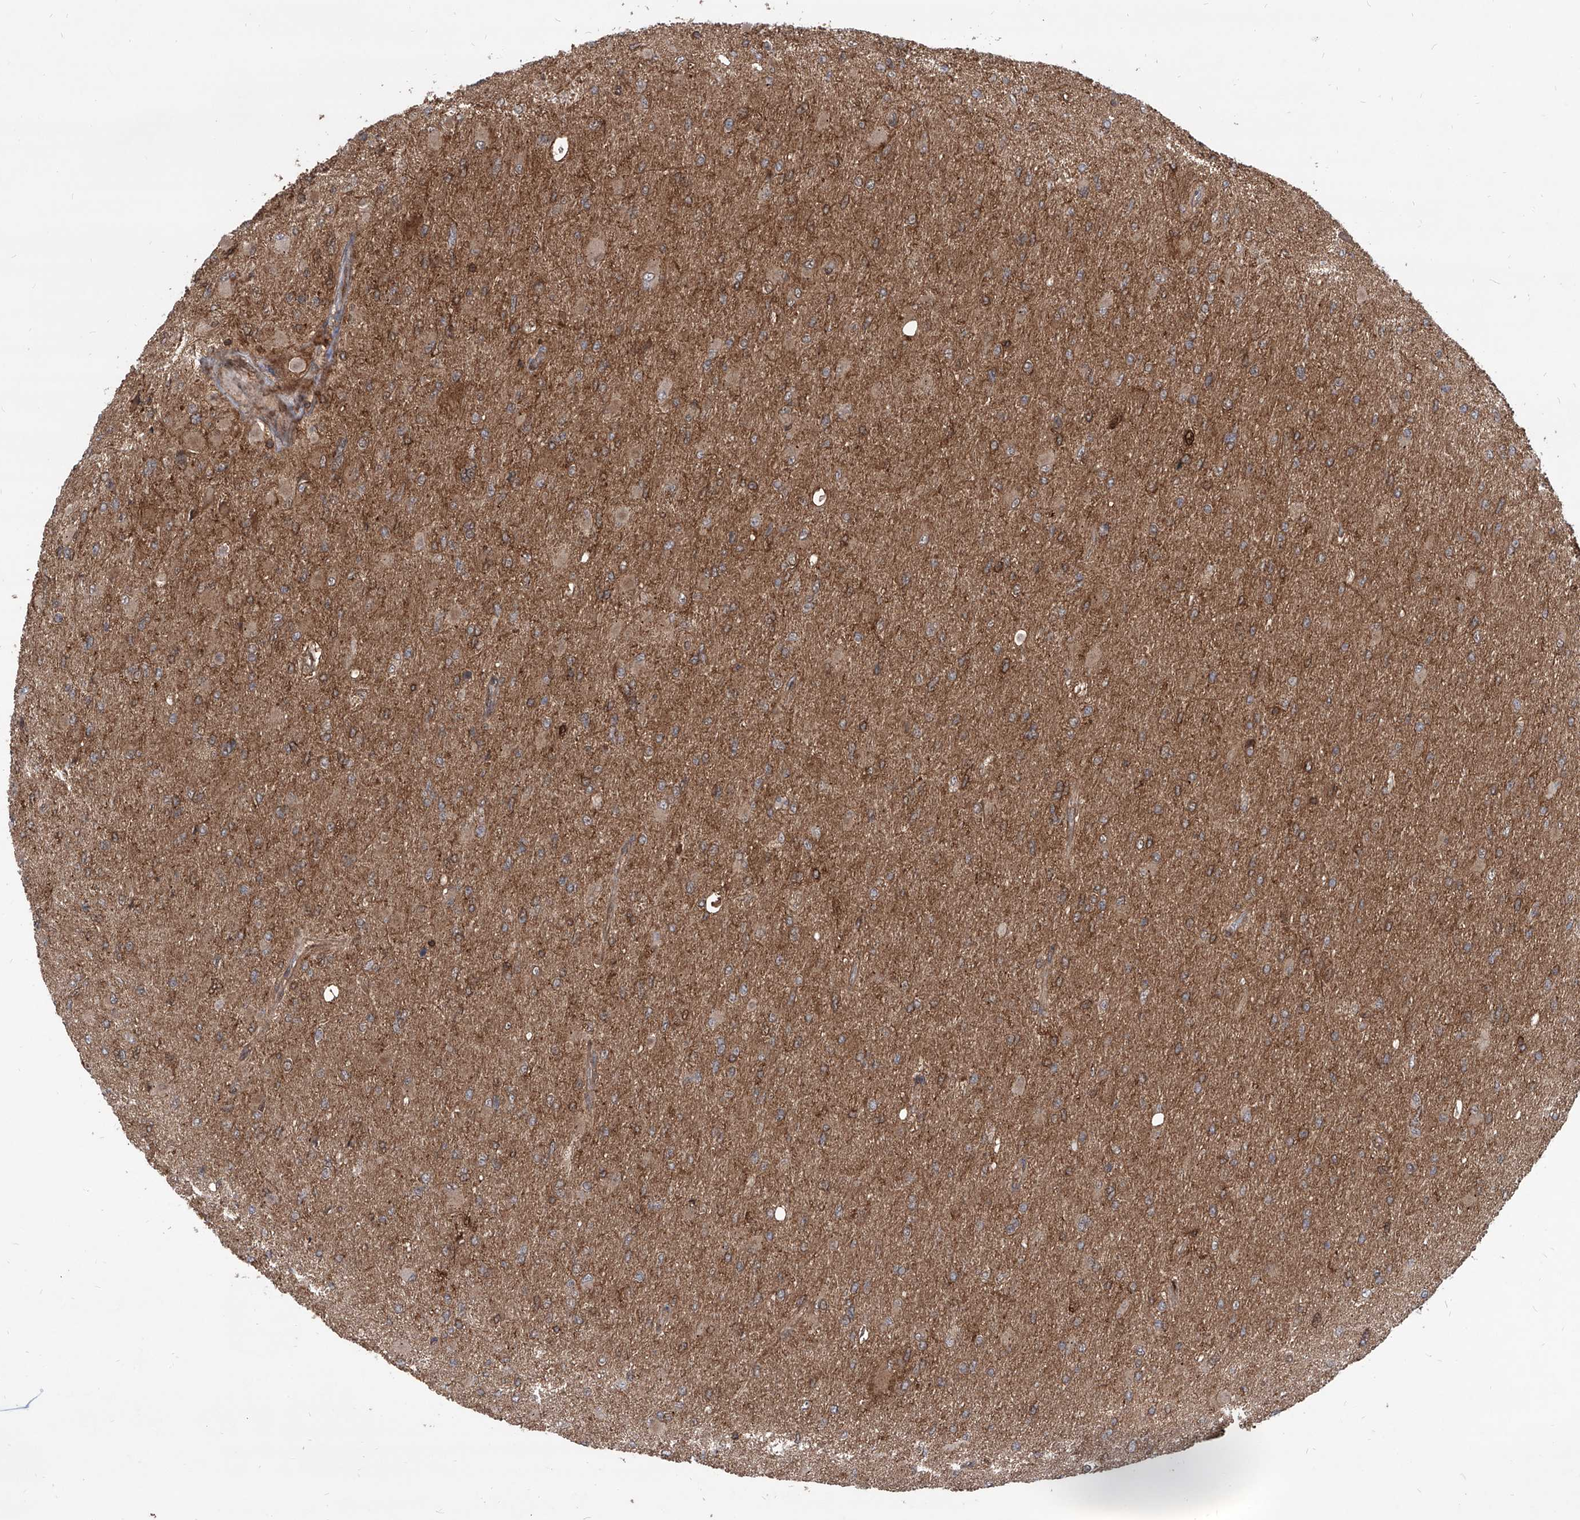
{"staining": {"intensity": "moderate", "quantity": ">75%", "location": "cytoplasmic/membranous"}, "tissue": "glioma", "cell_type": "Tumor cells", "image_type": "cancer", "snomed": [{"axis": "morphology", "description": "Glioma, malignant, High grade"}, {"axis": "topography", "description": "Cerebral cortex"}], "caption": "Immunohistochemical staining of malignant glioma (high-grade) reveals medium levels of moderate cytoplasmic/membranous staining in approximately >75% of tumor cells.", "gene": "MAGED2", "patient": {"sex": "female", "age": 36}}